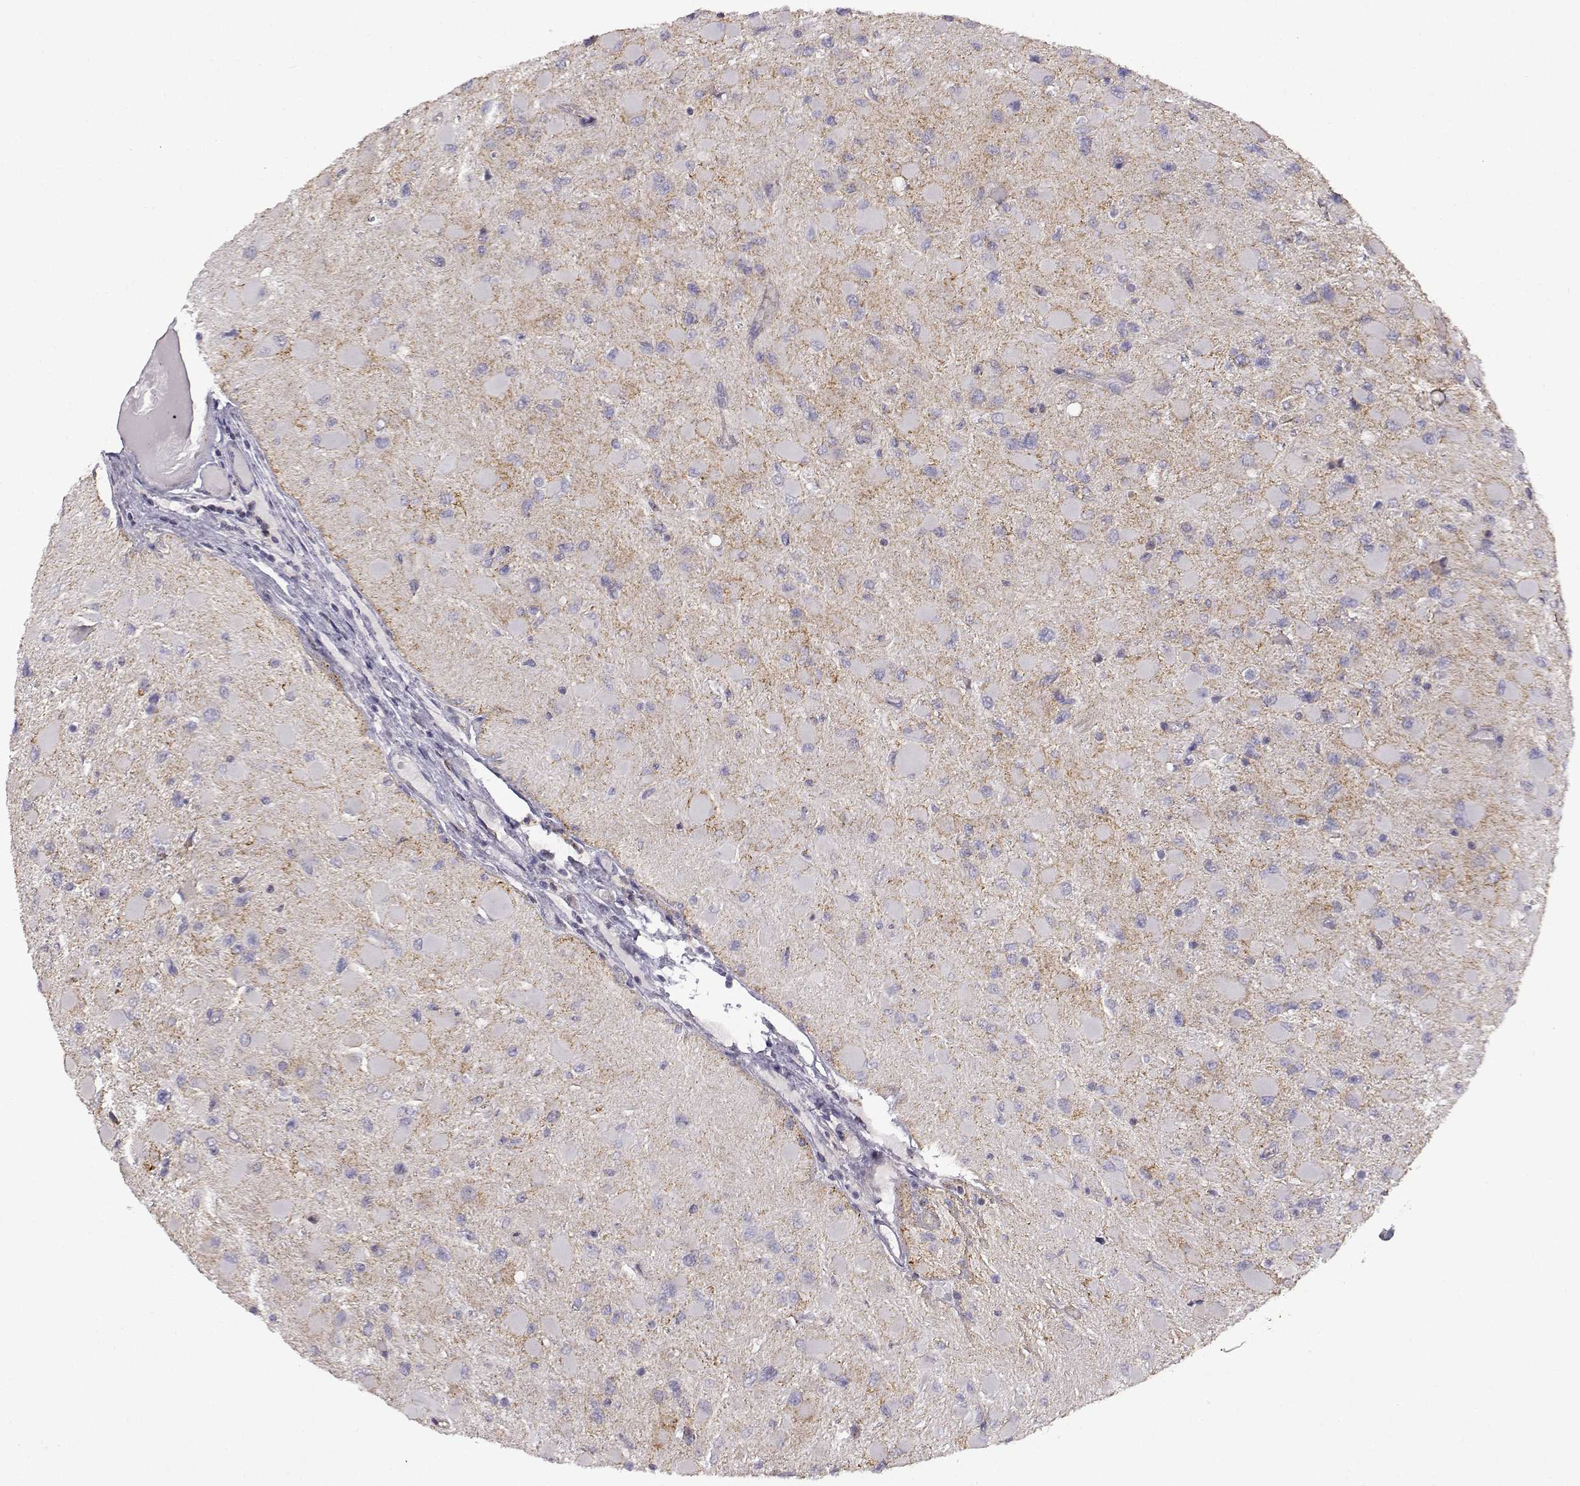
{"staining": {"intensity": "negative", "quantity": "none", "location": "none"}, "tissue": "glioma", "cell_type": "Tumor cells", "image_type": "cancer", "snomed": [{"axis": "morphology", "description": "Glioma, malignant, High grade"}, {"axis": "topography", "description": "Cerebral cortex"}], "caption": "IHC of glioma demonstrates no positivity in tumor cells.", "gene": "DDC", "patient": {"sex": "female", "age": 36}}